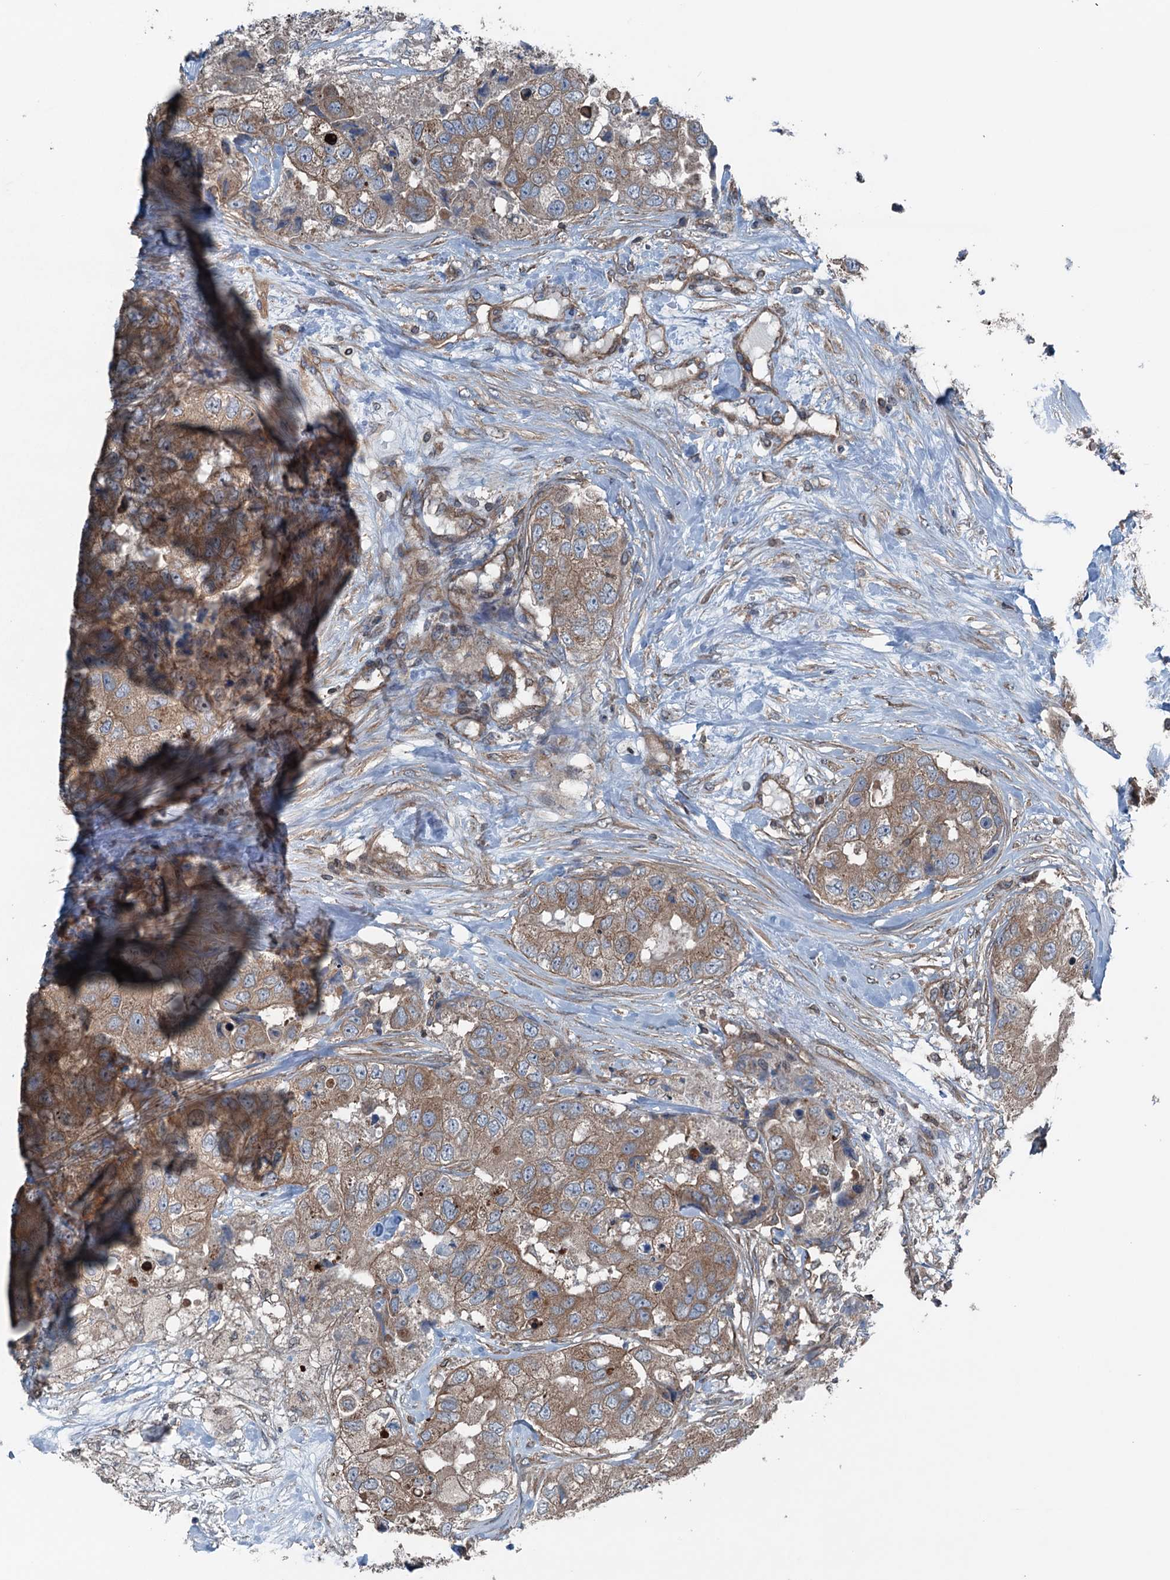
{"staining": {"intensity": "moderate", "quantity": ">75%", "location": "cytoplasmic/membranous"}, "tissue": "breast cancer", "cell_type": "Tumor cells", "image_type": "cancer", "snomed": [{"axis": "morphology", "description": "Duct carcinoma"}, {"axis": "topography", "description": "Breast"}], "caption": "Protein positivity by immunohistochemistry (IHC) reveals moderate cytoplasmic/membranous positivity in about >75% of tumor cells in breast invasive ductal carcinoma.", "gene": "TRAPPC8", "patient": {"sex": "female", "age": 62}}